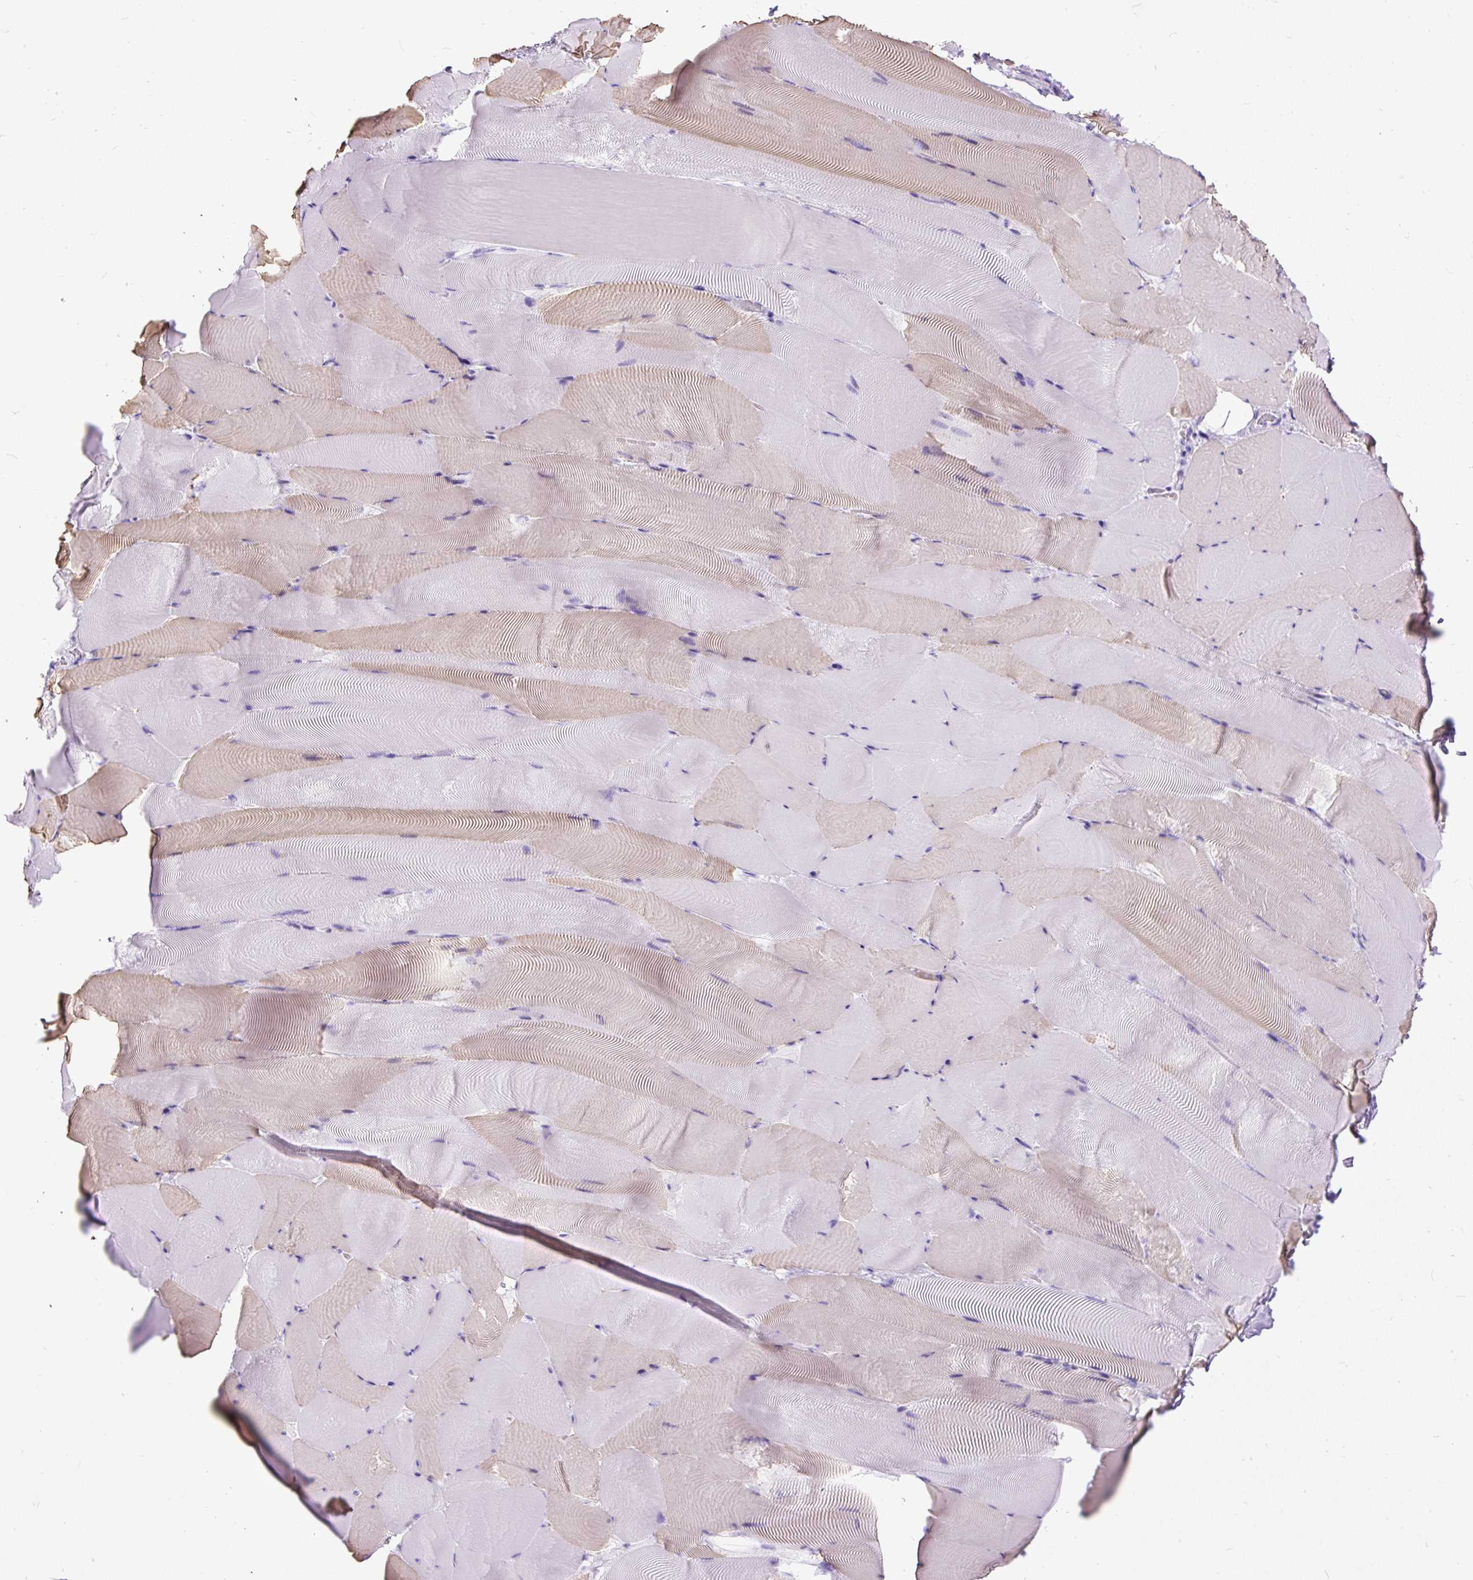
{"staining": {"intensity": "weak", "quantity": "25%-75%", "location": "cytoplasmic/membranous"}, "tissue": "skeletal muscle", "cell_type": "Myocytes", "image_type": "normal", "snomed": [{"axis": "morphology", "description": "Normal tissue, NOS"}, {"axis": "topography", "description": "Skeletal muscle"}], "caption": "A photomicrograph of skeletal muscle stained for a protein shows weak cytoplasmic/membranous brown staining in myocytes.", "gene": "PDIA2", "patient": {"sex": "female", "age": 64}}